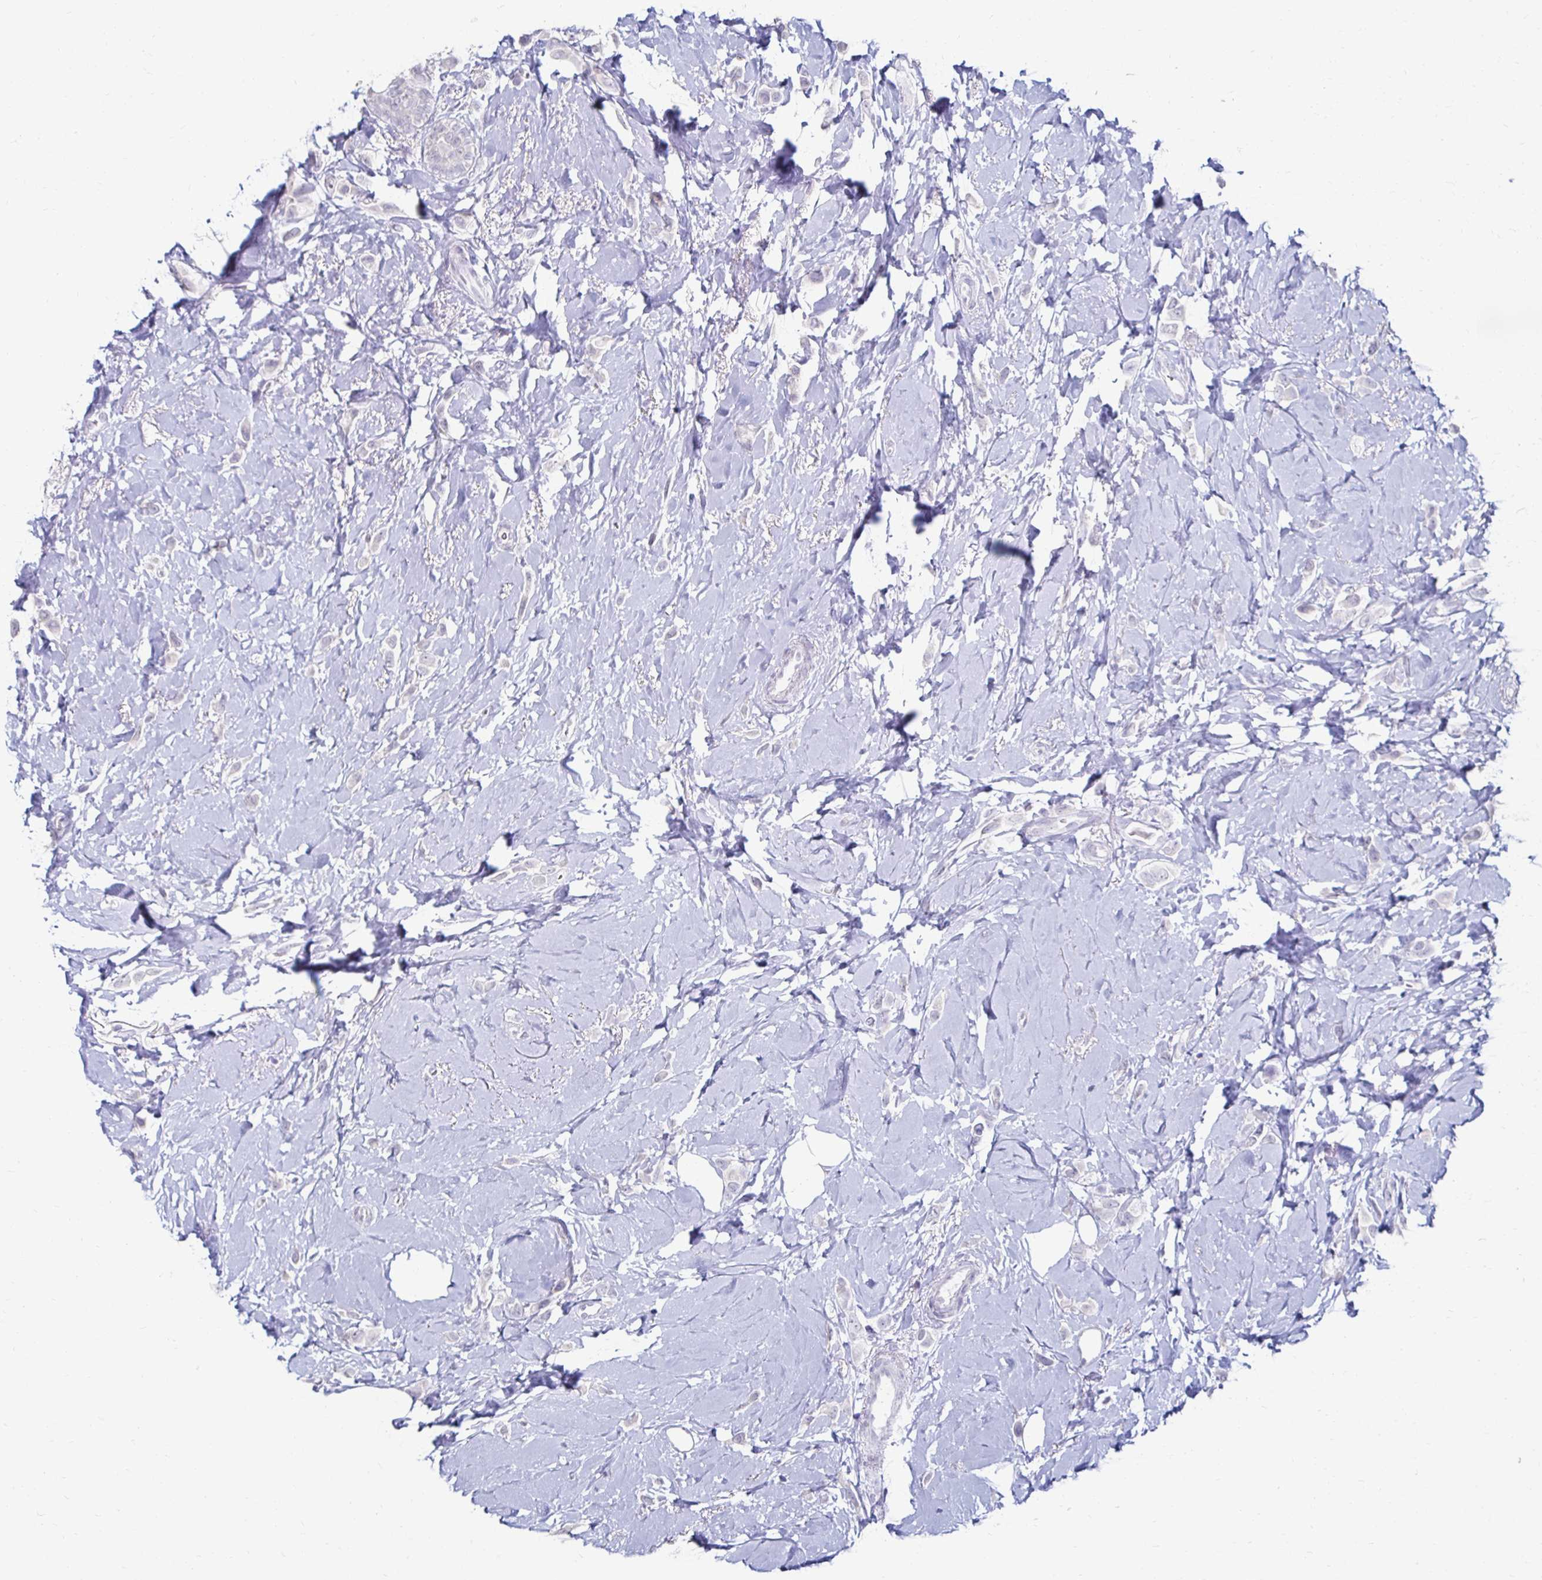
{"staining": {"intensity": "negative", "quantity": "none", "location": "none"}, "tissue": "breast cancer", "cell_type": "Tumor cells", "image_type": "cancer", "snomed": [{"axis": "morphology", "description": "Lobular carcinoma"}, {"axis": "topography", "description": "Breast"}], "caption": "An immunohistochemistry (IHC) photomicrograph of breast cancer is shown. There is no staining in tumor cells of breast cancer.", "gene": "TOMM34", "patient": {"sex": "female", "age": 66}}